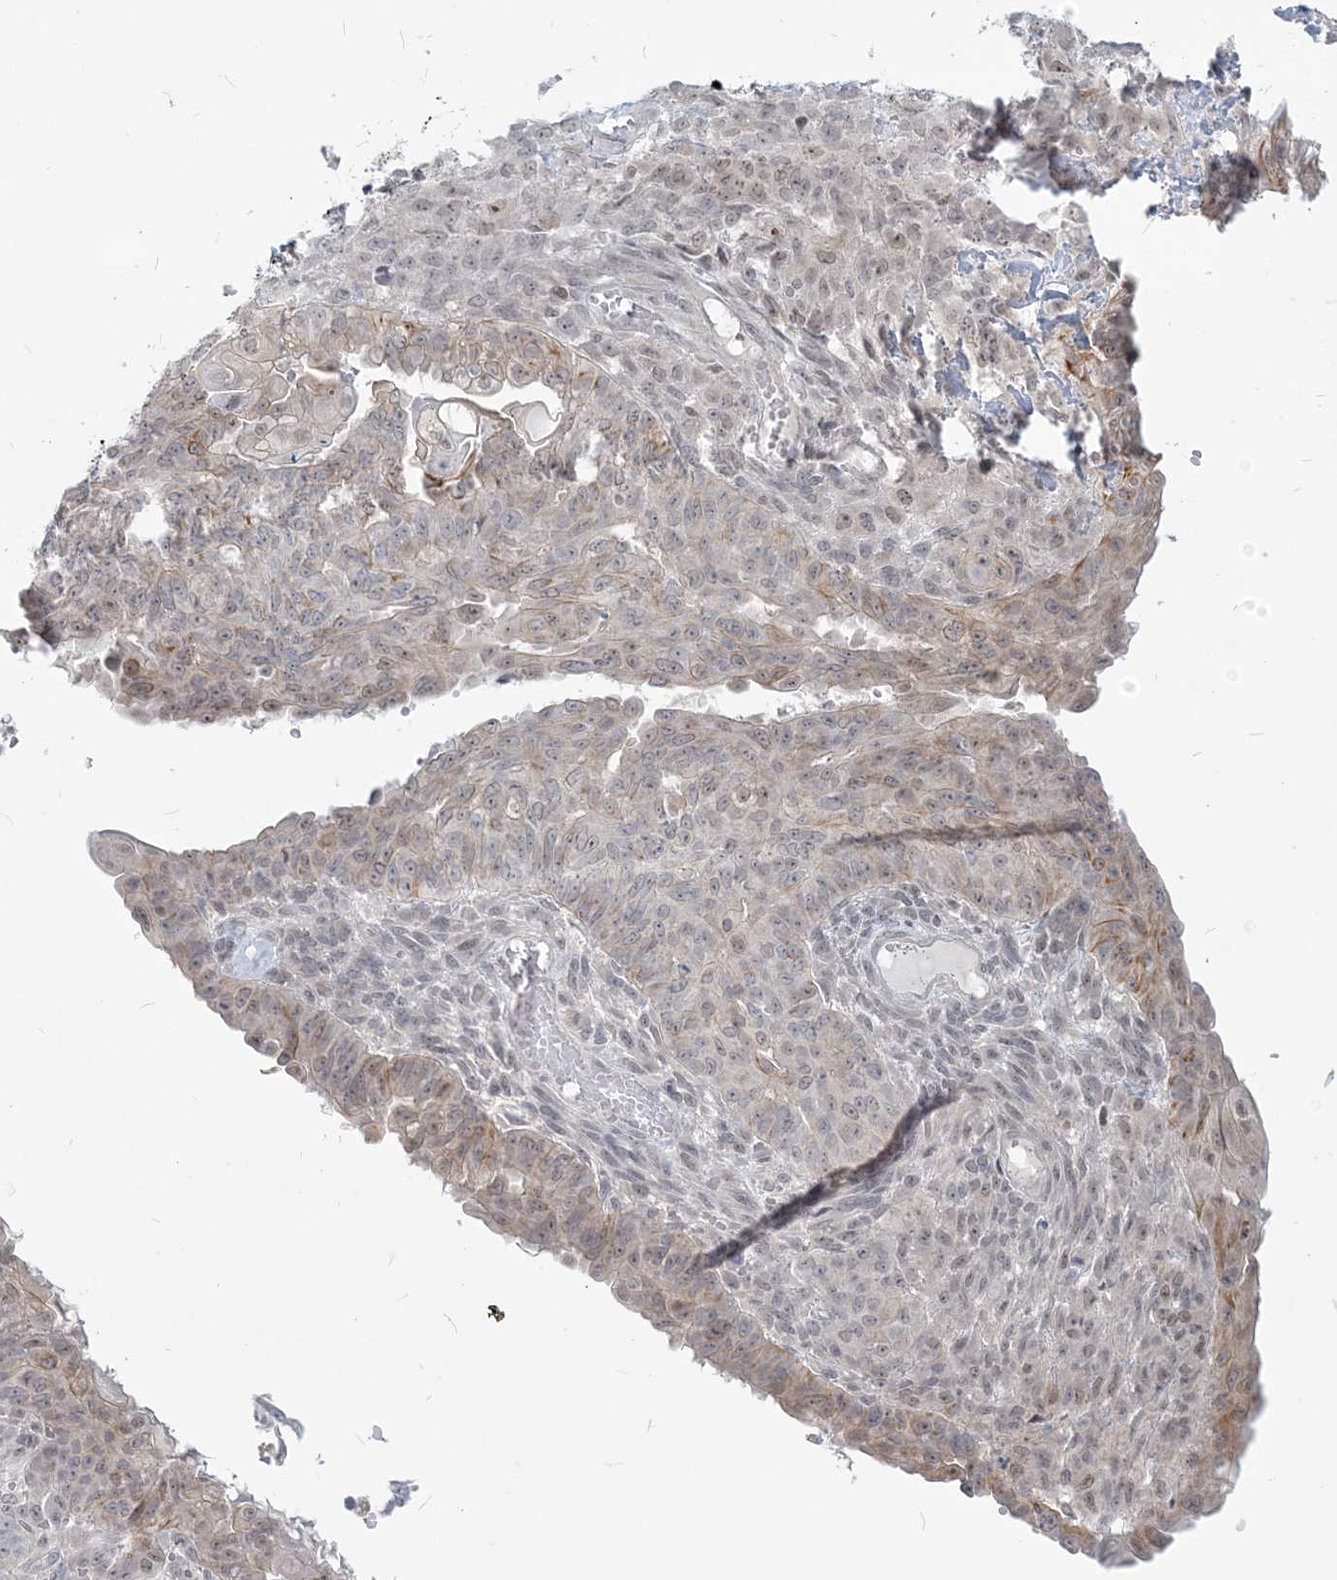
{"staining": {"intensity": "weak", "quantity": "<25%", "location": "cytoplasmic/membranous,nuclear"}, "tissue": "endometrial cancer", "cell_type": "Tumor cells", "image_type": "cancer", "snomed": [{"axis": "morphology", "description": "Adenocarcinoma, NOS"}, {"axis": "topography", "description": "Endometrium"}], "caption": "Endometrial cancer (adenocarcinoma) stained for a protein using IHC reveals no staining tumor cells.", "gene": "SDAD1", "patient": {"sex": "female", "age": 32}}